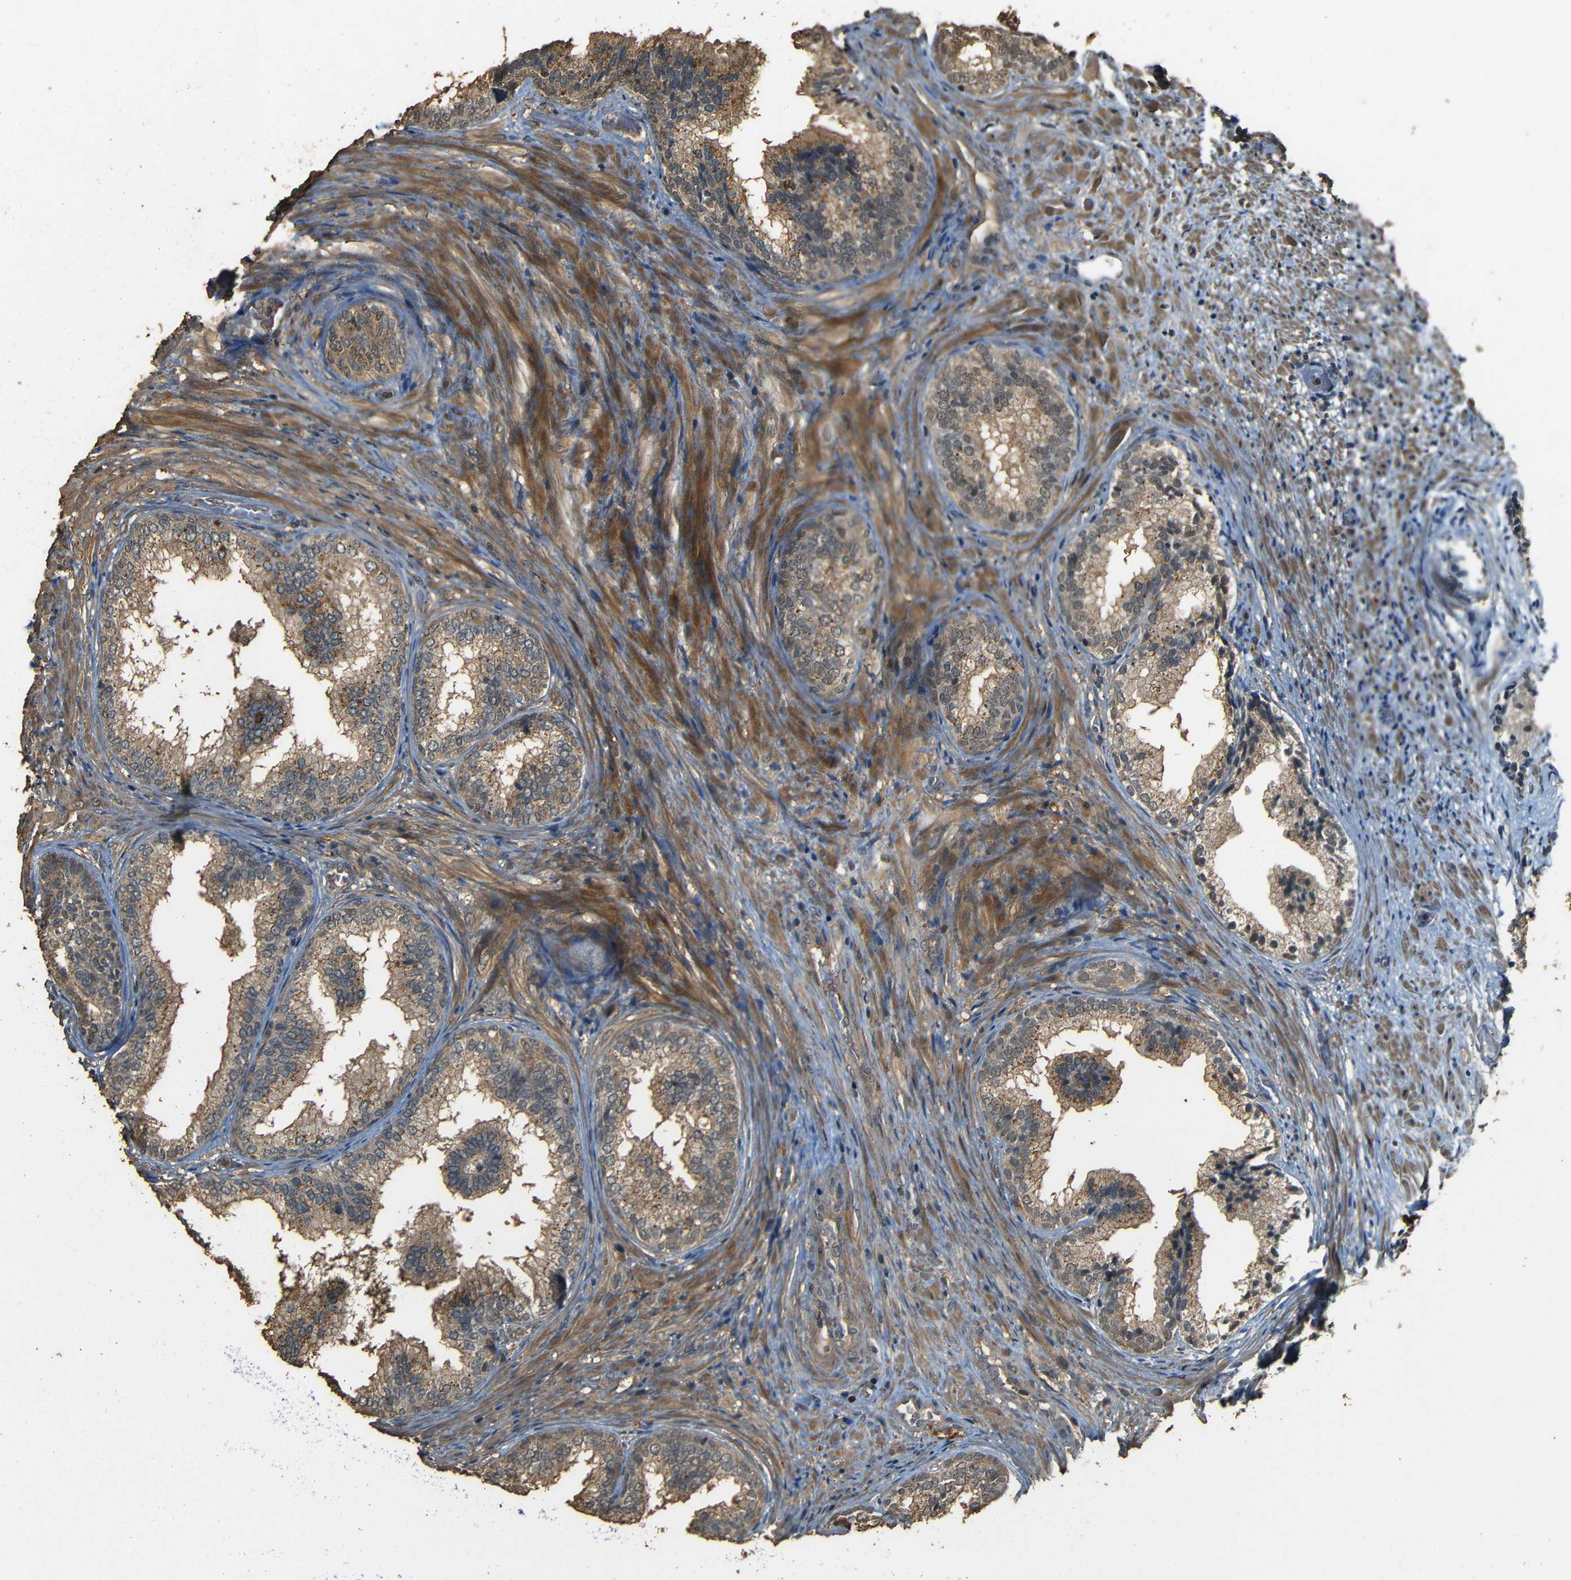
{"staining": {"intensity": "moderate", "quantity": ">75%", "location": "cytoplasmic/membranous"}, "tissue": "prostate", "cell_type": "Glandular cells", "image_type": "normal", "snomed": [{"axis": "morphology", "description": "Normal tissue, NOS"}, {"axis": "topography", "description": "Prostate"}], "caption": "Prostate stained for a protein (brown) exhibits moderate cytoplasmic/membranous positive positivity in approximately >75% of glandular cells.", "gene": "PDE5A", "patient": {"sex": "male", "age": 76}}